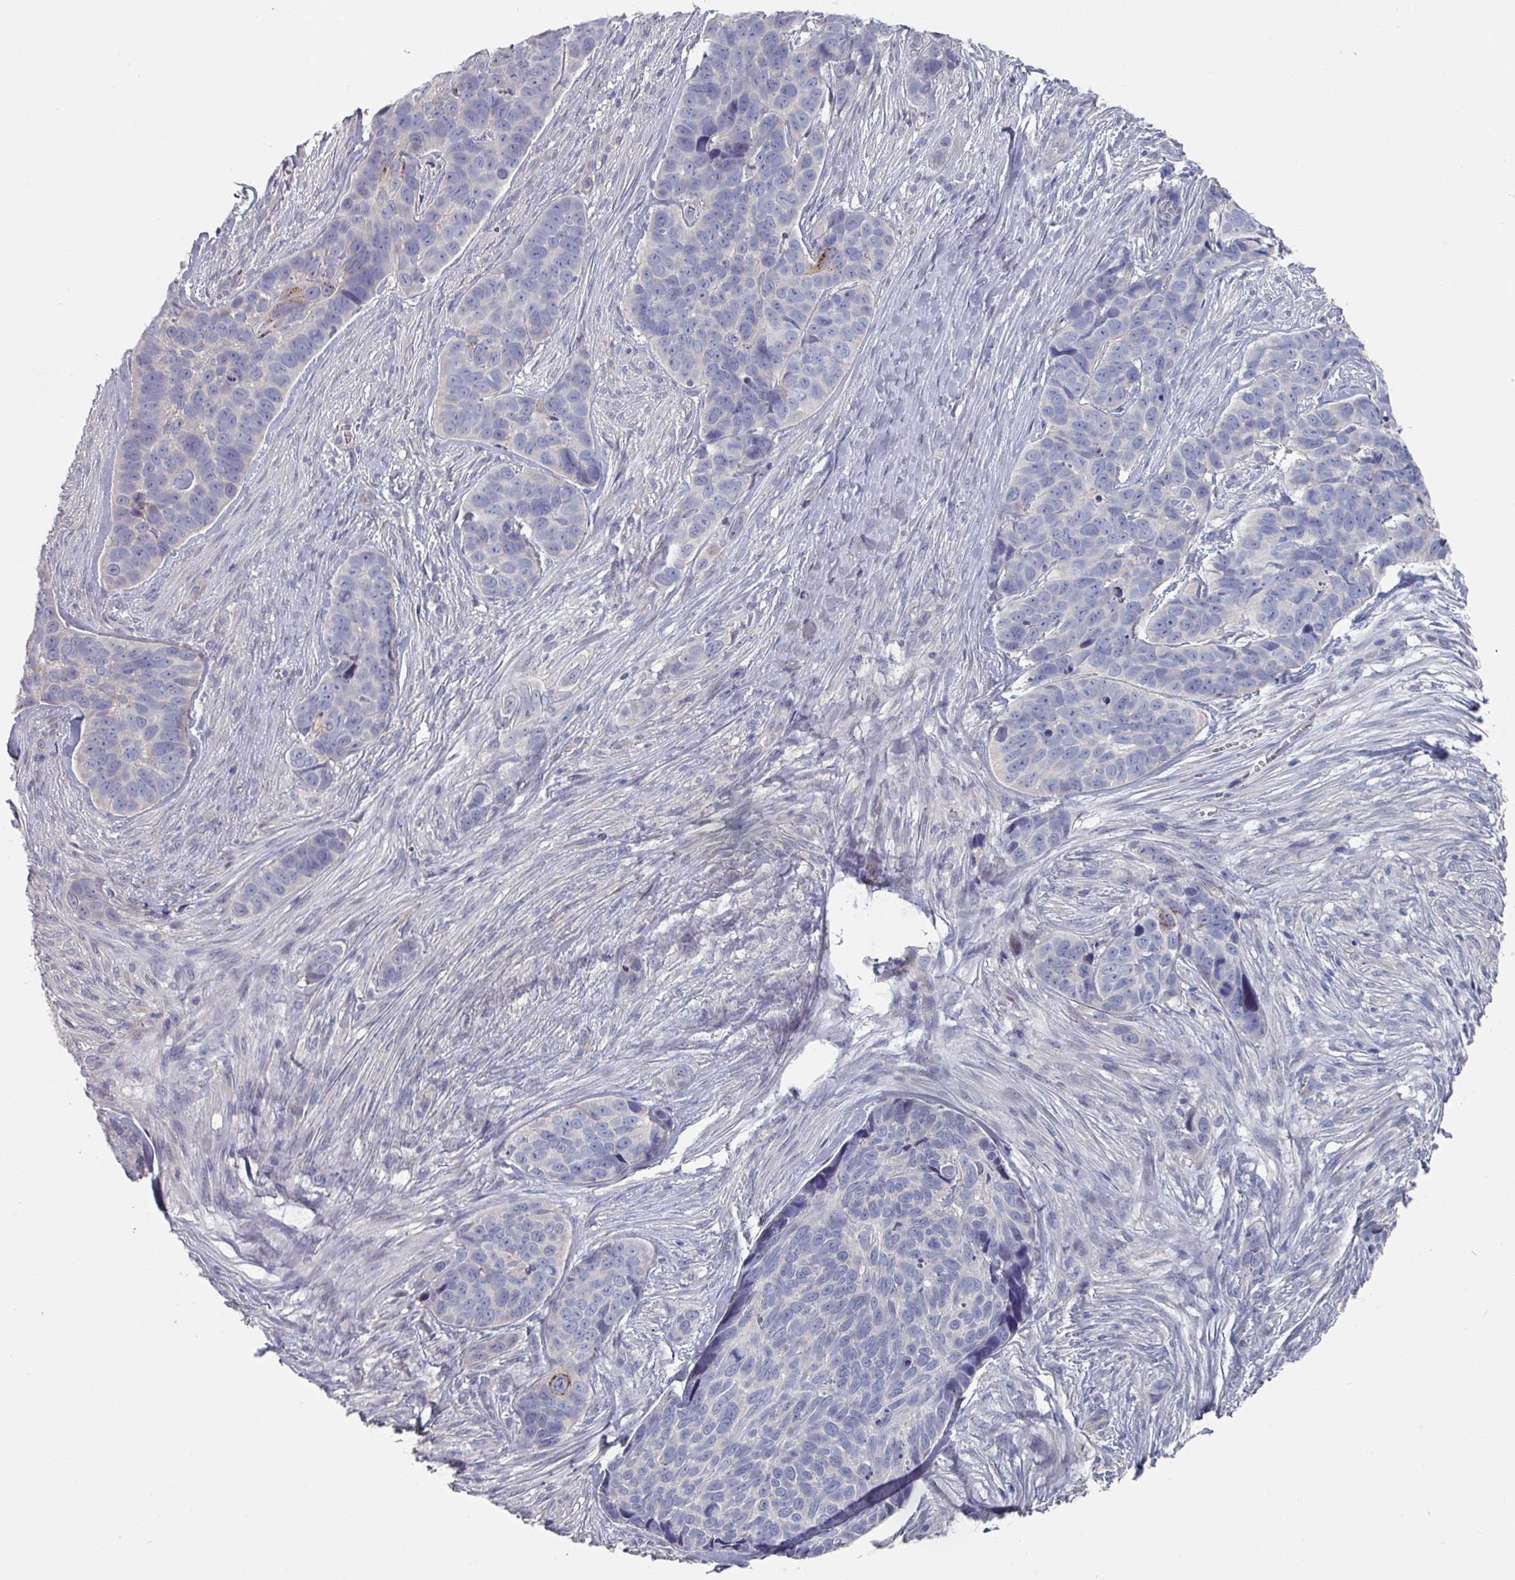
{"staining": {"intensity": "moderate", "quantity": "<25%", "location": "cytoplasmic/membranous"}, "tissue": "skin cancer", "cell_type": "Tumor cells", "image_type": "cancer", "snomed": [{"axis": "morphology", "description": "Basal cell carcinoma"}, {"axis": "topography", "description": "Skin"}], "caption": "This image reveals skin cancer stained with IHC to label a protein in brown. The cytoplasmic/membranous of tumor cells show moderate positivity for the protein. Nuclei are counter-stained blue.", "gene": "EFL1", "patient": {"sex": "female", "age": 82}}